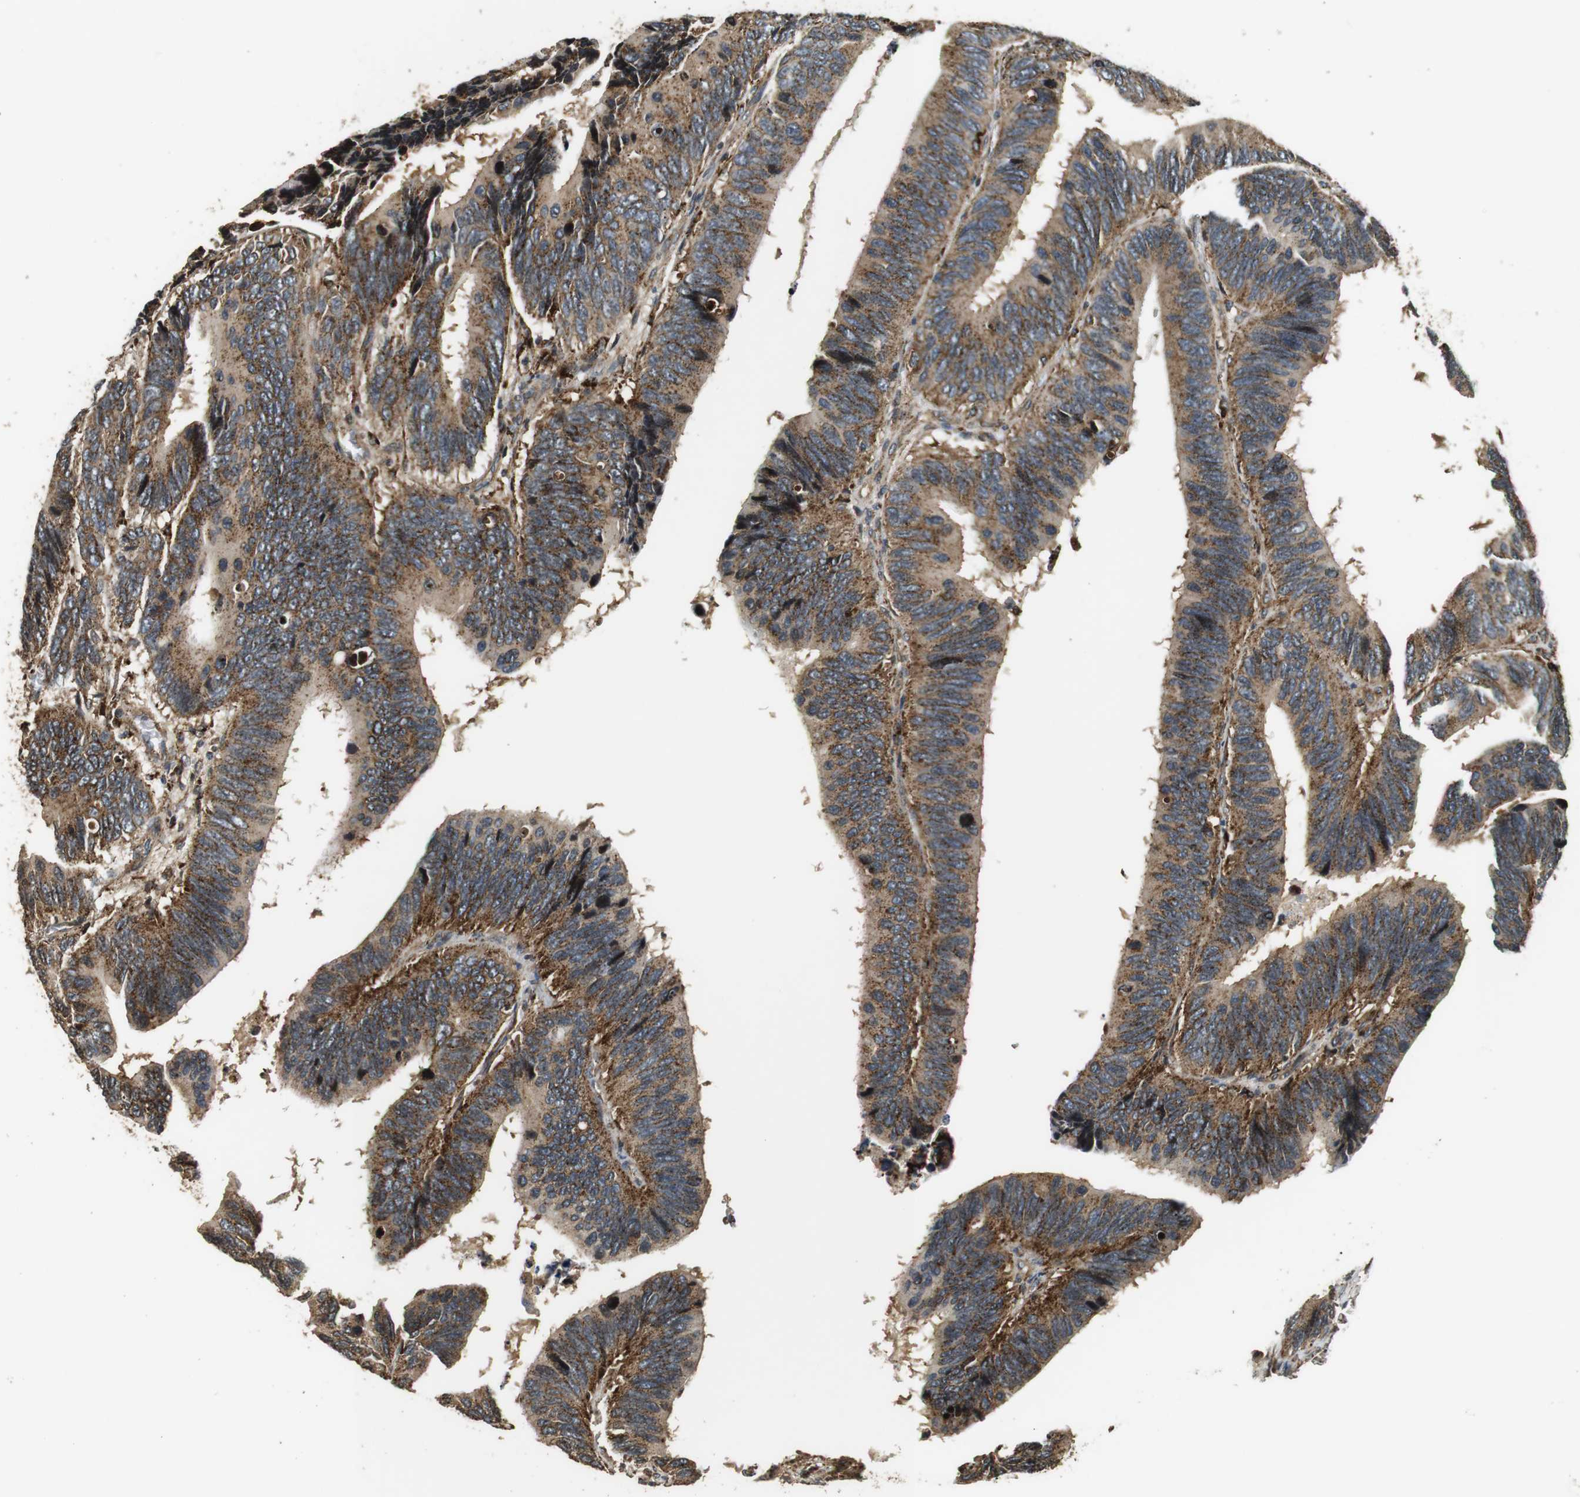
{"staining": {"intensity": "moderate", "quantity": ">75%", "location": "cytoplasmic/membranous"}, "tissue": "colorectal cancer", "cell_type": "Tumor cells", "image_type": "cancer", "snomed": [{"axis": "morphology", "description": "Adenocarcinoma, NOS"}, {"axis": "topography", "description": "Colon"}], "caption": "Colorectal adenocarcinoma stained with DAB IHC demonstrates medium levels of moderate cytoplasmic/membranous staining in about >75% of tumor cells.", "gene": "TXNRD1", "patient": {"sex": "male", "age": 72}}